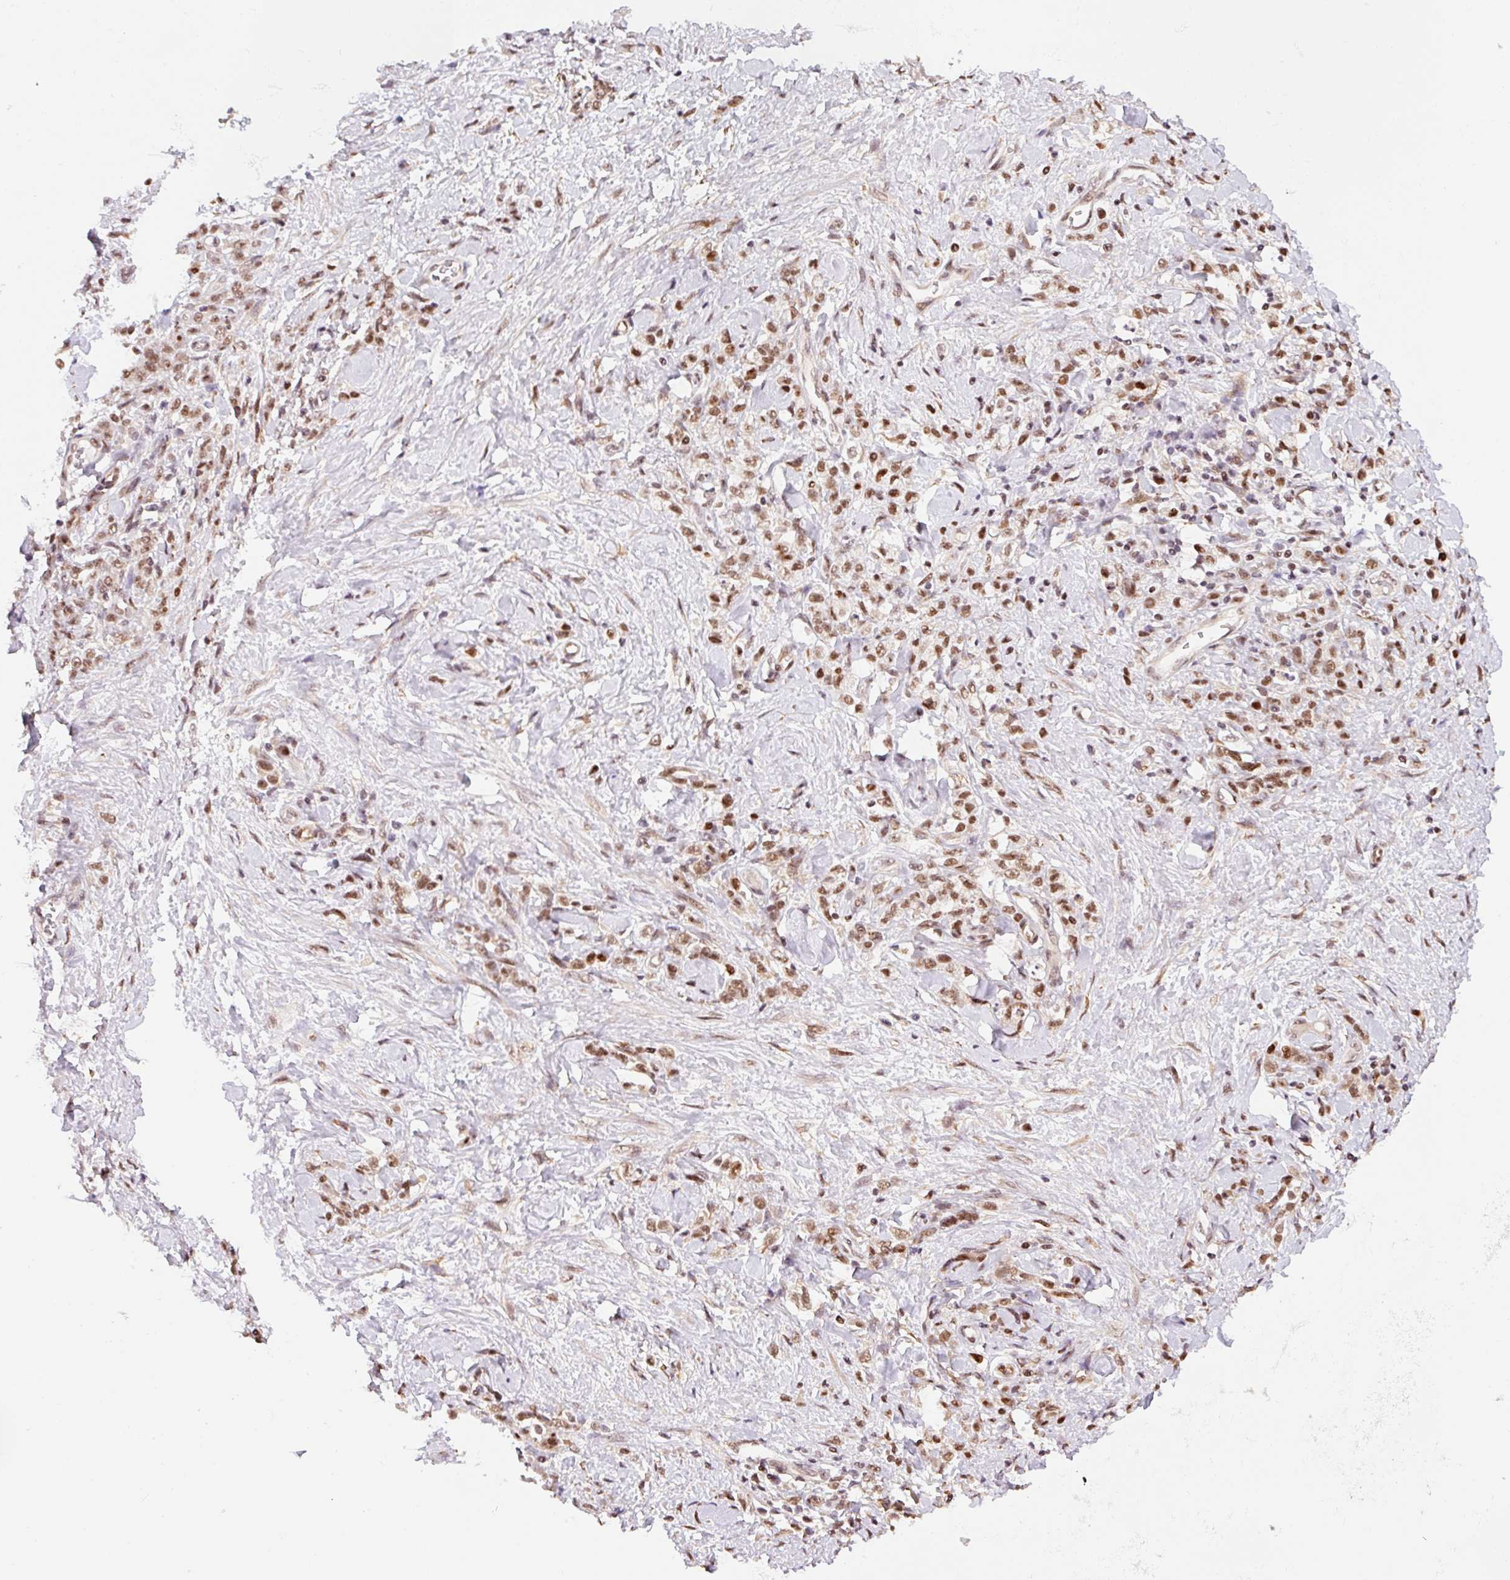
{"staining": {"intensity": "moderate", "quantity": ">75%", "location": "nuclear"}, "tissue": "stomach cancer", "cell_type": "Tumor cells", "image_type": "cancer", "snomed": [{"axis": "morphology", "description": "Normal tissue, NOS"}, {"axis": "morphology", "description": "Adenocarcinoma, NOS"}, {"axis": "topography", "description": "Stomach"}], "caption": "Immunohistochemical staining of human stomach cancer shows medium levels of moderate nuclear protein expression in about >75% of tumor cells. (brown staining indicates protein expression, while blue staining denotes nuclei).", "gene": "INTS8", "patient": {"sex": "male", "age": 82}}